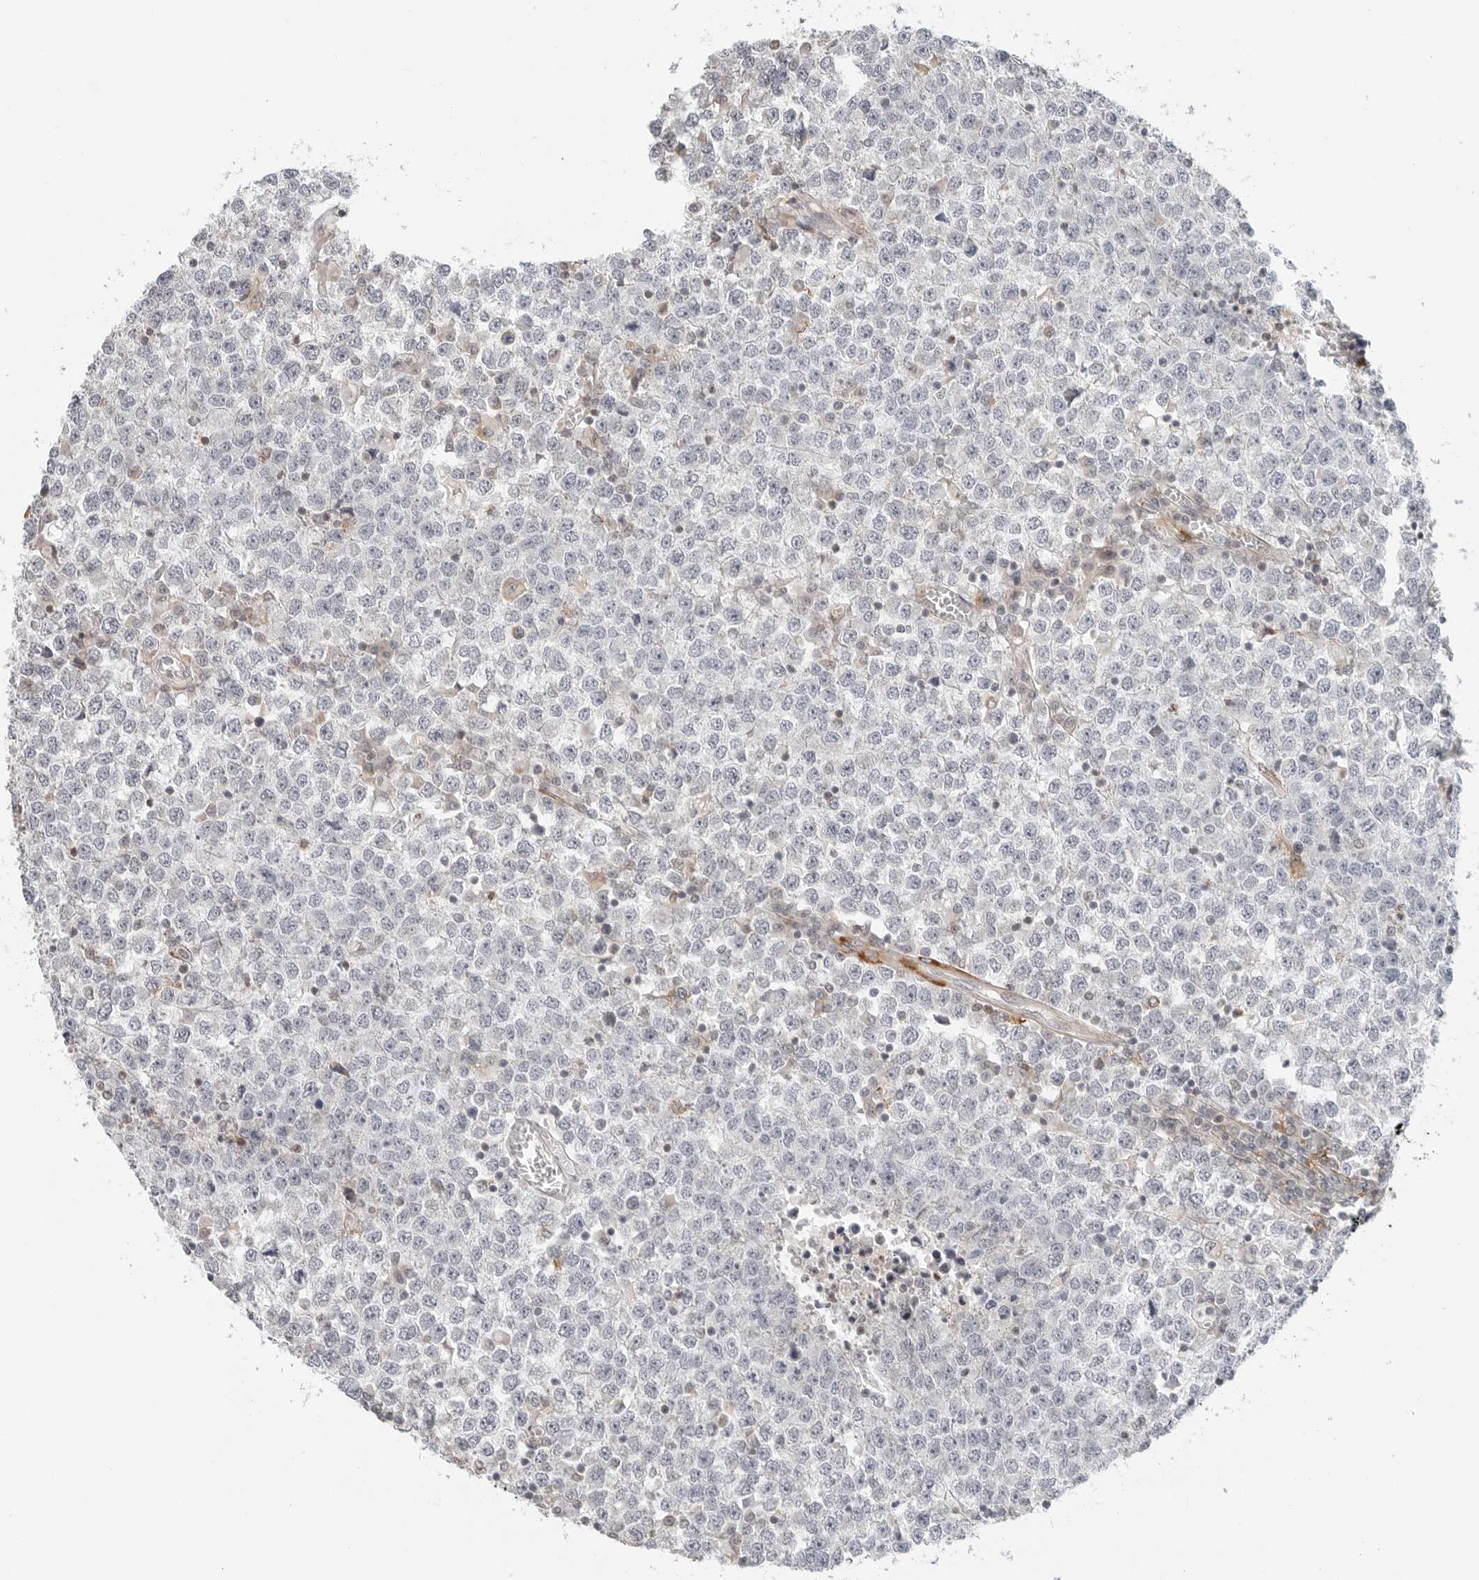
{"staining": {"intensity": "negative", "quantity": "none", "location": "none"}, "tissue": "testis cancer", "cell_type": "Tumor cells", "image_type": "cancer", "snomed": [{"axis": "morphology", "description": "Seminoma, NOS"}, {"axis": "topography", "description": "Testis"}], "caption": "Testis cancer (seminoma) stained for a protein using IHC demonstrates no positivity tumor cells.", "gene": "C1QTNF1", "patient": {"sex": "male", "age": 65}}